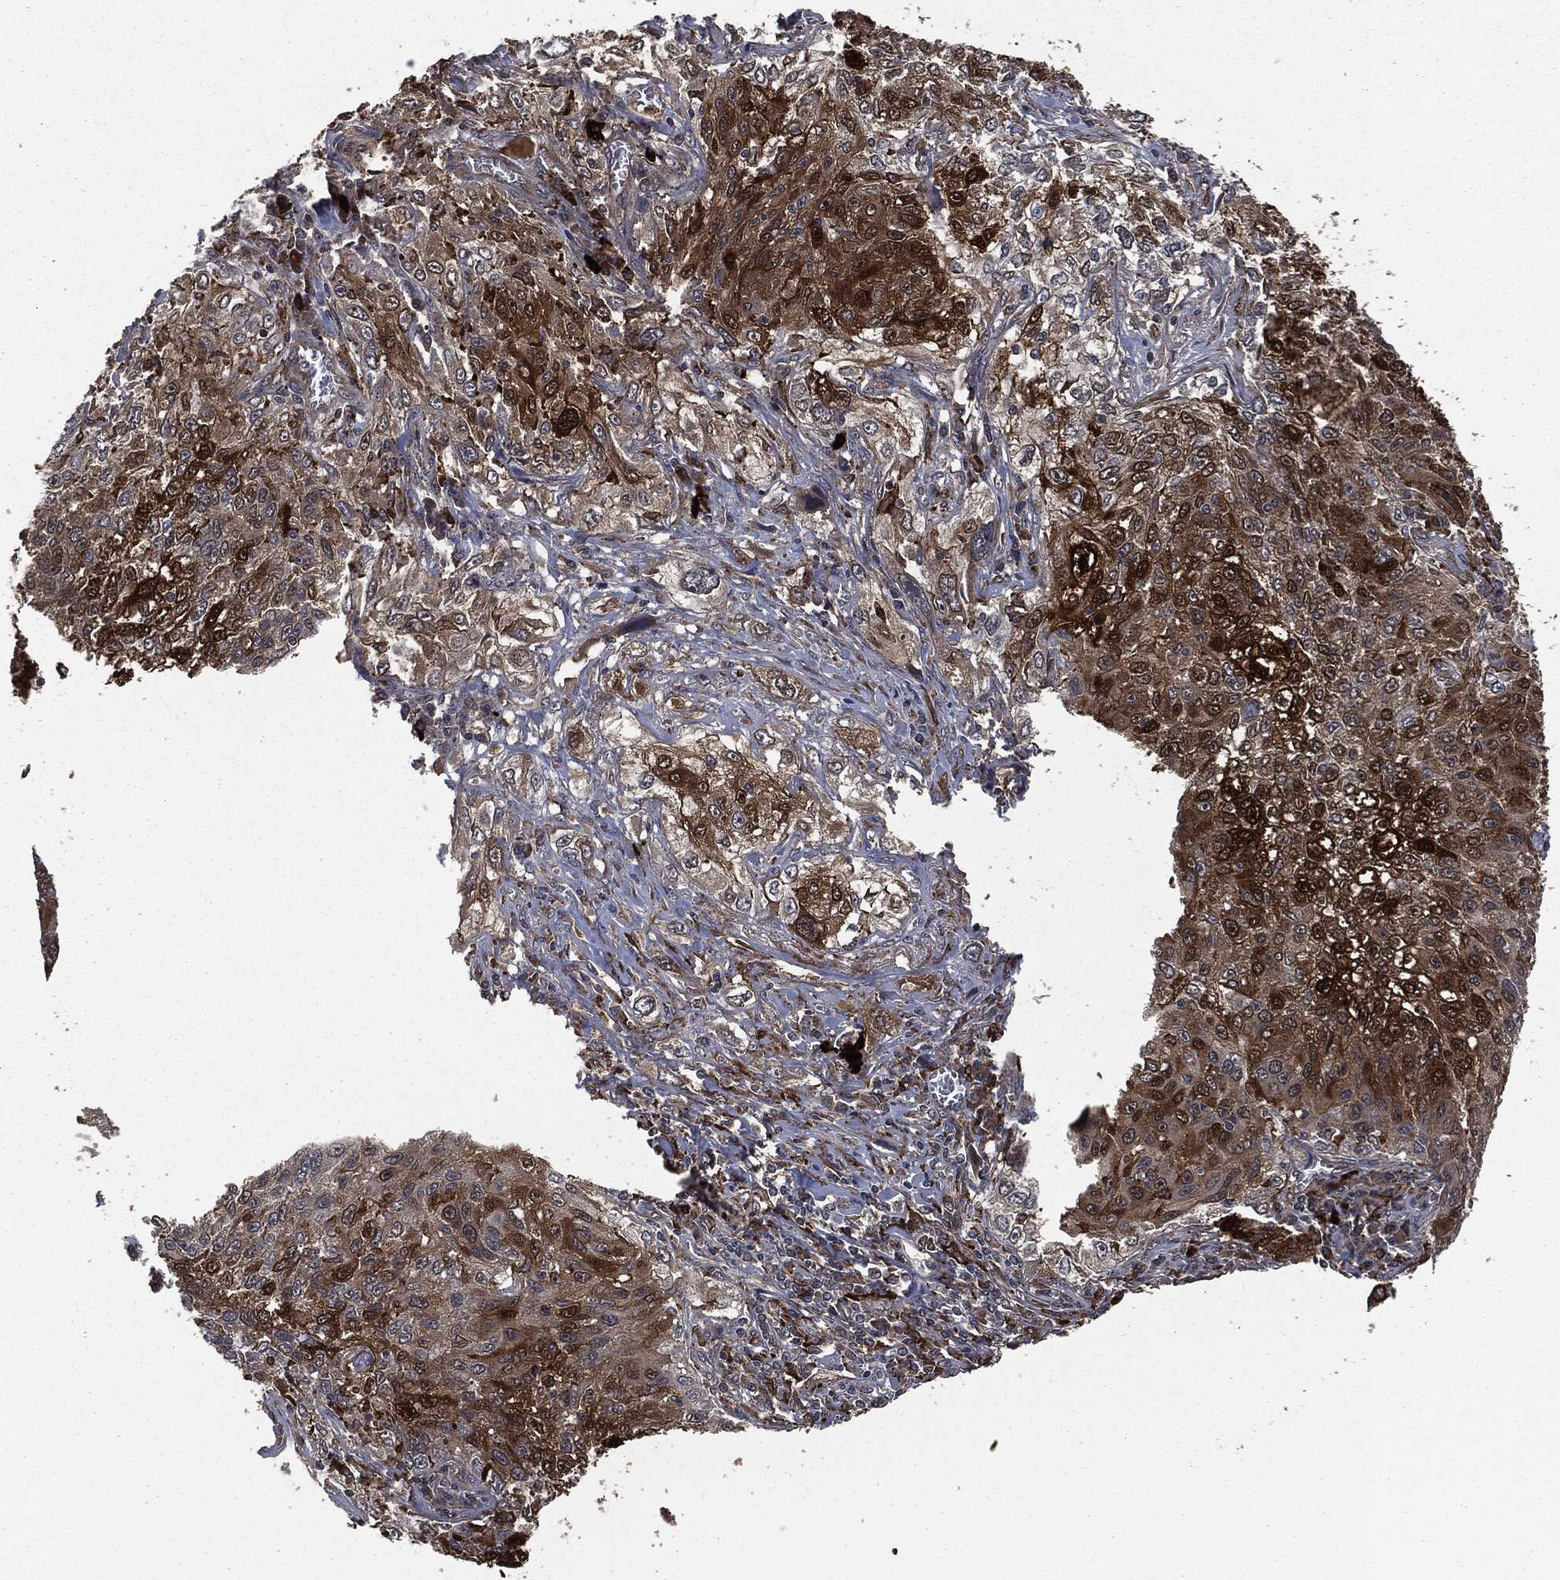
{"staining": {"intensity": "strong", "quantity": ">75%", "location": "cytoplasmic/membranous"}, "tissue": "lung cancer", "cell_type": "Tumor cells", "image_type": "cancer", "snomed": [{"axis": "morphology", "description": "Squamous cell carcinoma, NOS"}, {"axis": "topography", "description": "Lung"}], "caption": "Squamous cell carcinoma (lung) was stained to show a protein in brown. There is high levels of strong cytoplasmic/membranous expression in approximately >75% of tumor cells. (Brightfield microscopy of DAB IHC at high magnification).", "gene": "CRABP2", "patient": {"sex": "female", "age": 69}}